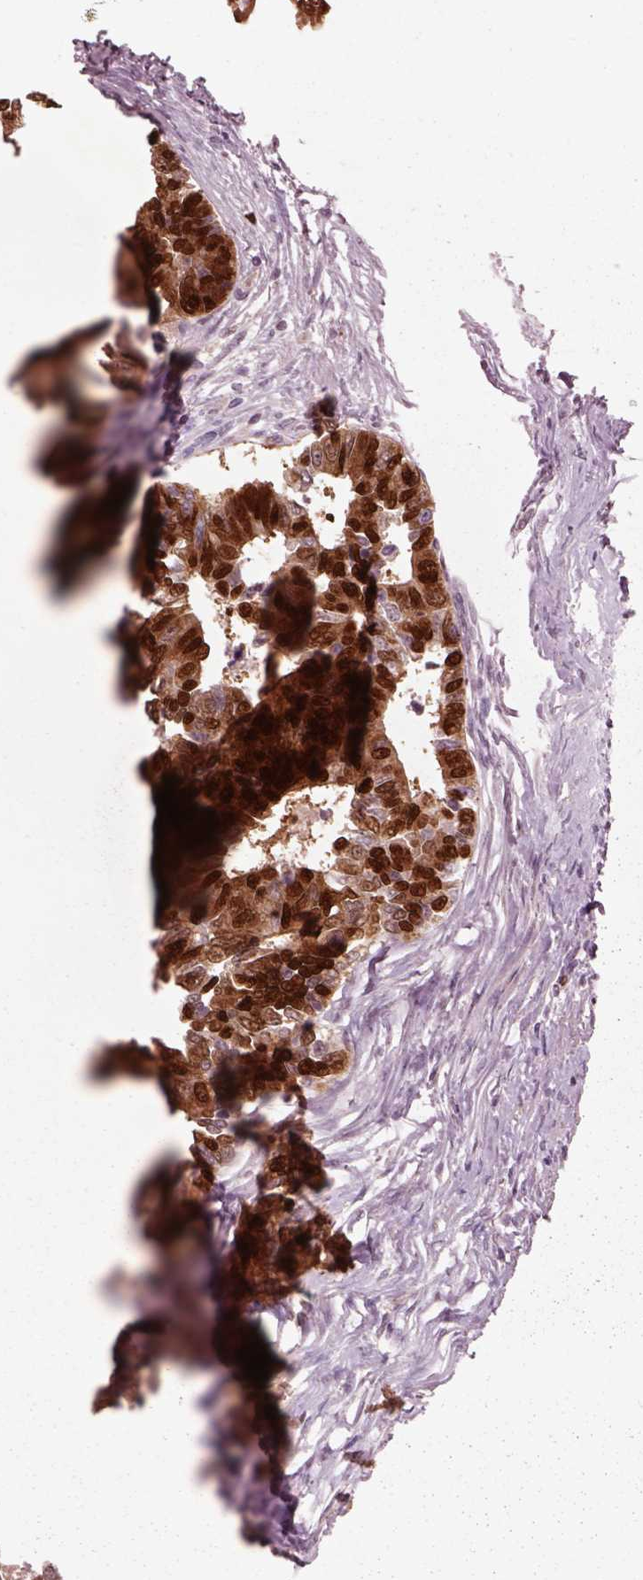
{"staining": {"intensity": "strong", "quantity": ">75%", "location": "cytoplasmic/membranous,nuclear"}, "tissue": "colorectal cancer", "cell_type": "Tumor cells", "image_type": "cancer", "snomed": [{"axis": "morphology", "description": "Adenocarcinoma, NOS"}, {"axis": "topography", "description": "Colon"}], "caption": "Immunohistochemical staining of human adenocarcinoma (colorectal) reveals high levels of strong cytoplasmic/membranous and nuclear protein expression in approximately >75% of tumor cells.", "gene": "SOX9", "patient": {"sex": "female", "age": 67}}